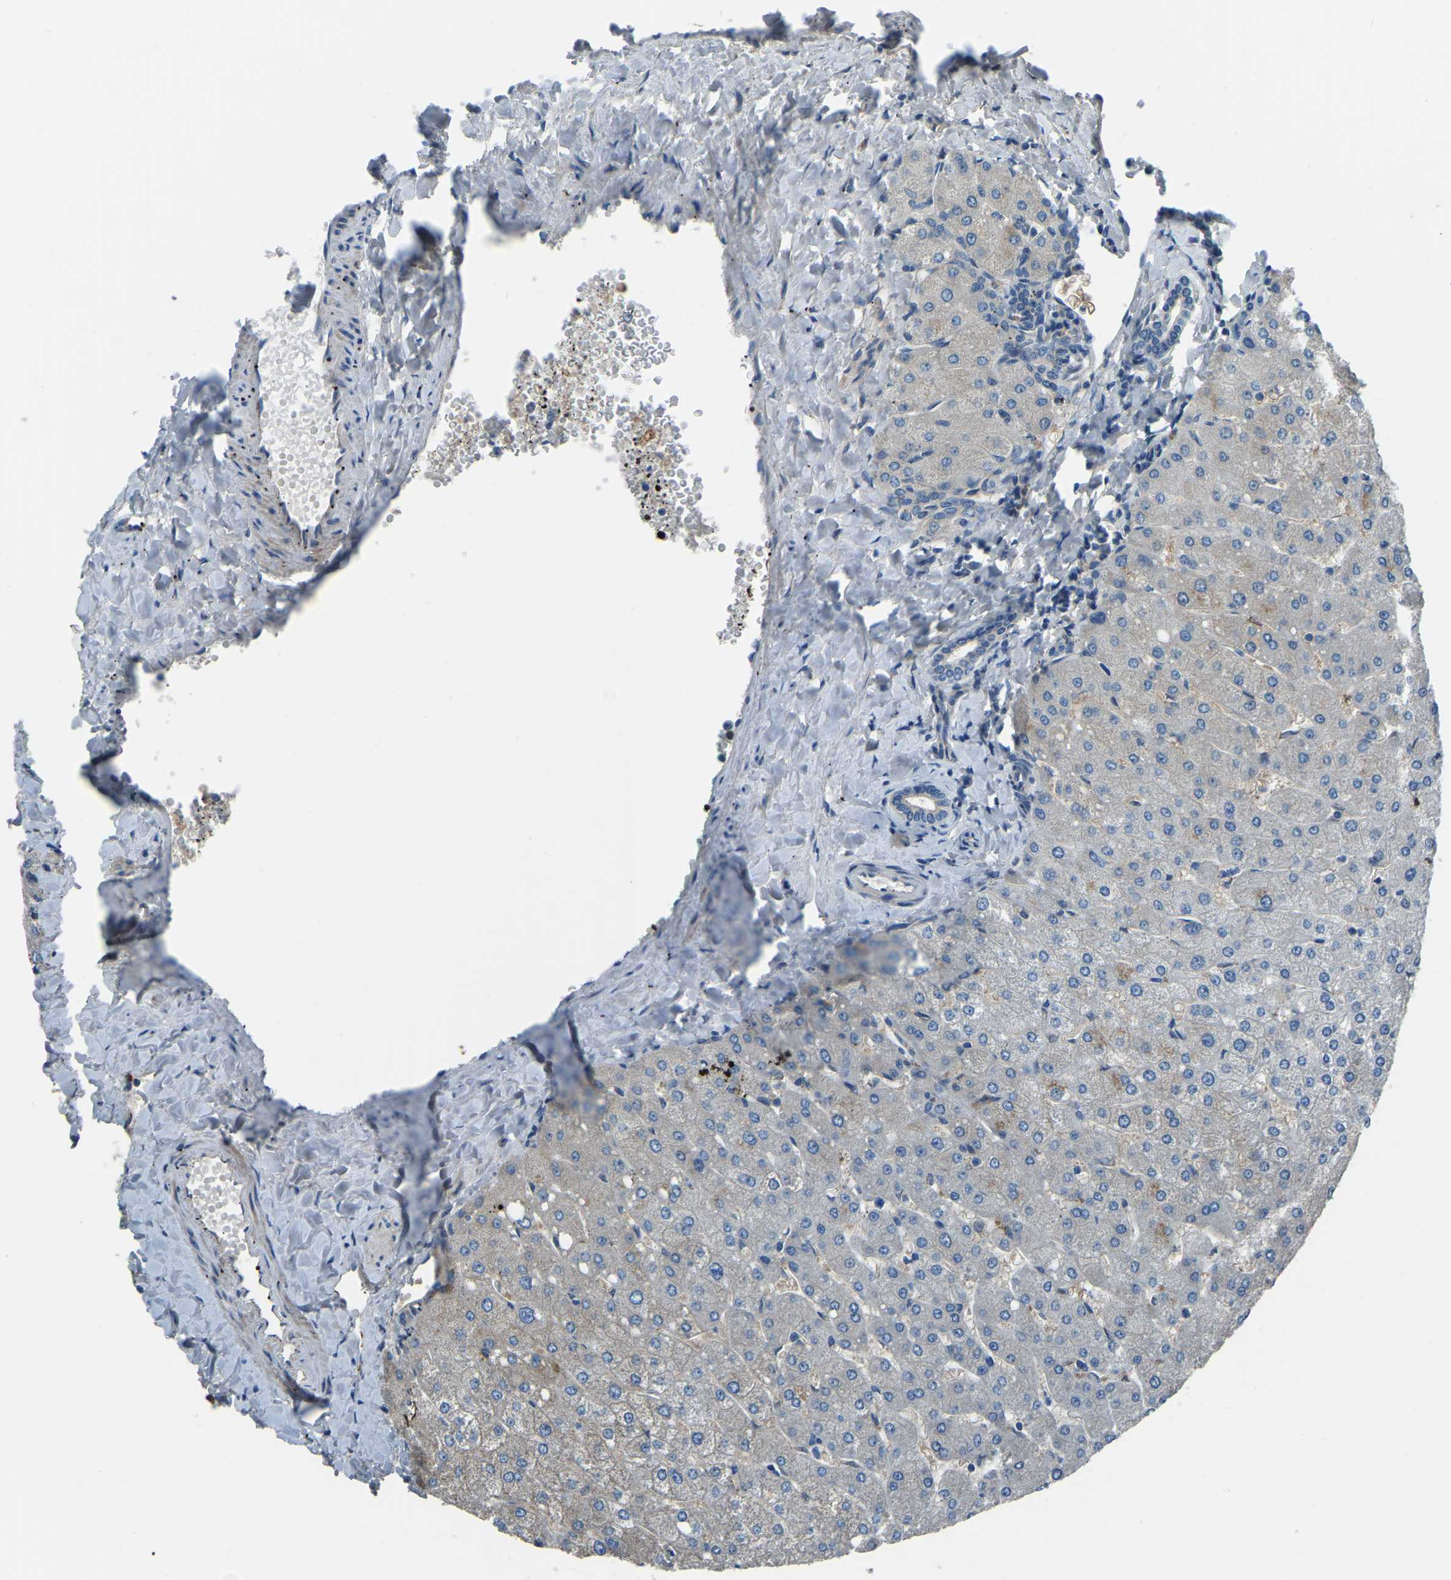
{"staining": {"intensity": "negative", "quantity": "none", "location": "none"}, "tissue": "liver", "cell_type": "Cholangiocytes", "image_type": "normal", "snomed": [{"axis": "morphology", "description": "Normal tissue, NOS"}, {"axis": "topography", "description": "Liver"}], "caption": "A high-resolution photomicrograph shows immunohistochemistry (IHC) staining of normal liver, which shows no significant positivity in cholangiocytes. (DAB immunohistochemistry, high magnification).", "gene": "COL3A1", "patient": {"sex": "male", "age": 55}}